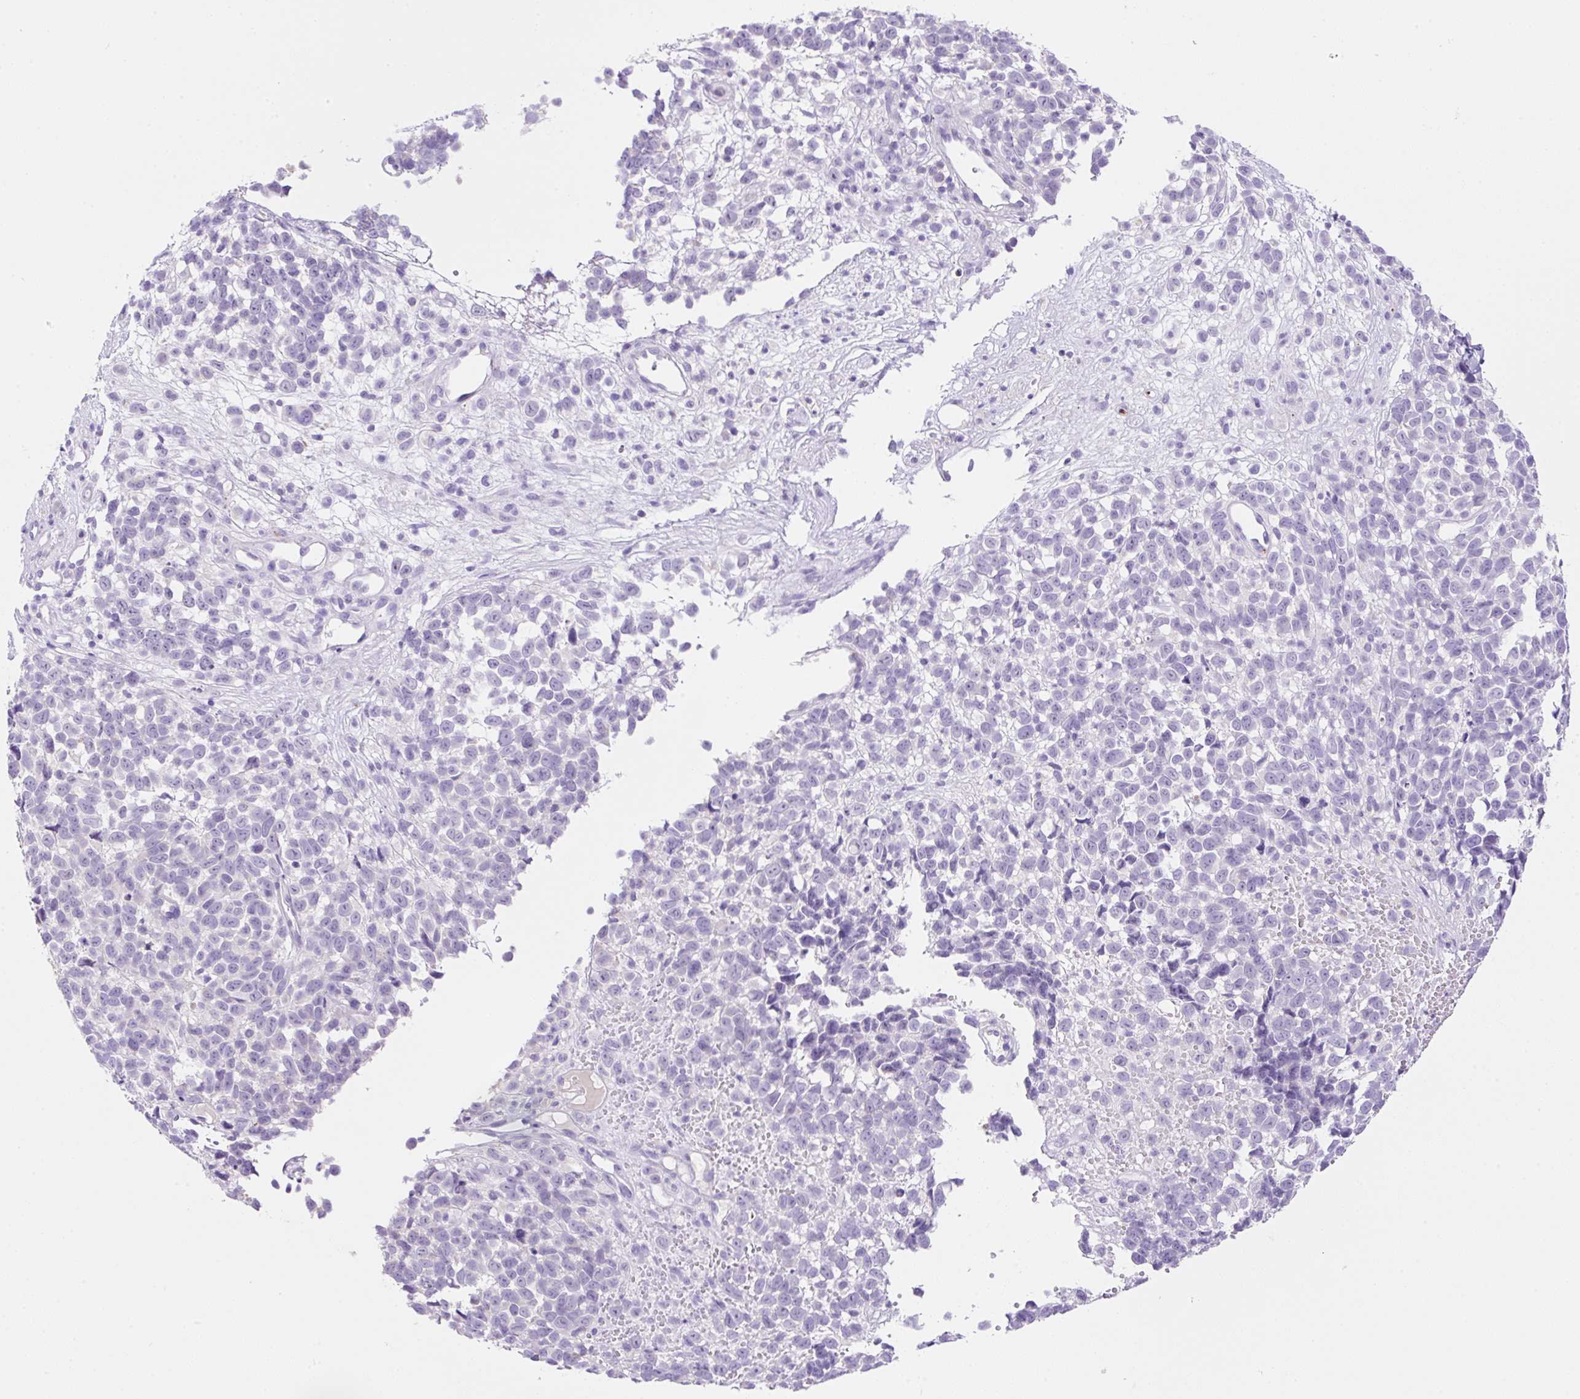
{"staining": {"intensity": "negative", "quantity": "none", "location": "none"}, "tissue": "melanoma", "cell_type": "Tumor cells", "image_type": "cancer", "snomed": [{"axis": "morphology", "description": "Malignant melanoma, NOS"}, {"axis": "topography", "description": "Nose, NOS"}], "caption": "DAB immunohistochemical staining of human melanoma displays no significant positivity in tumor cells.", "gene": "NDST3", "patient": {"sex": "female", "age": 48}}